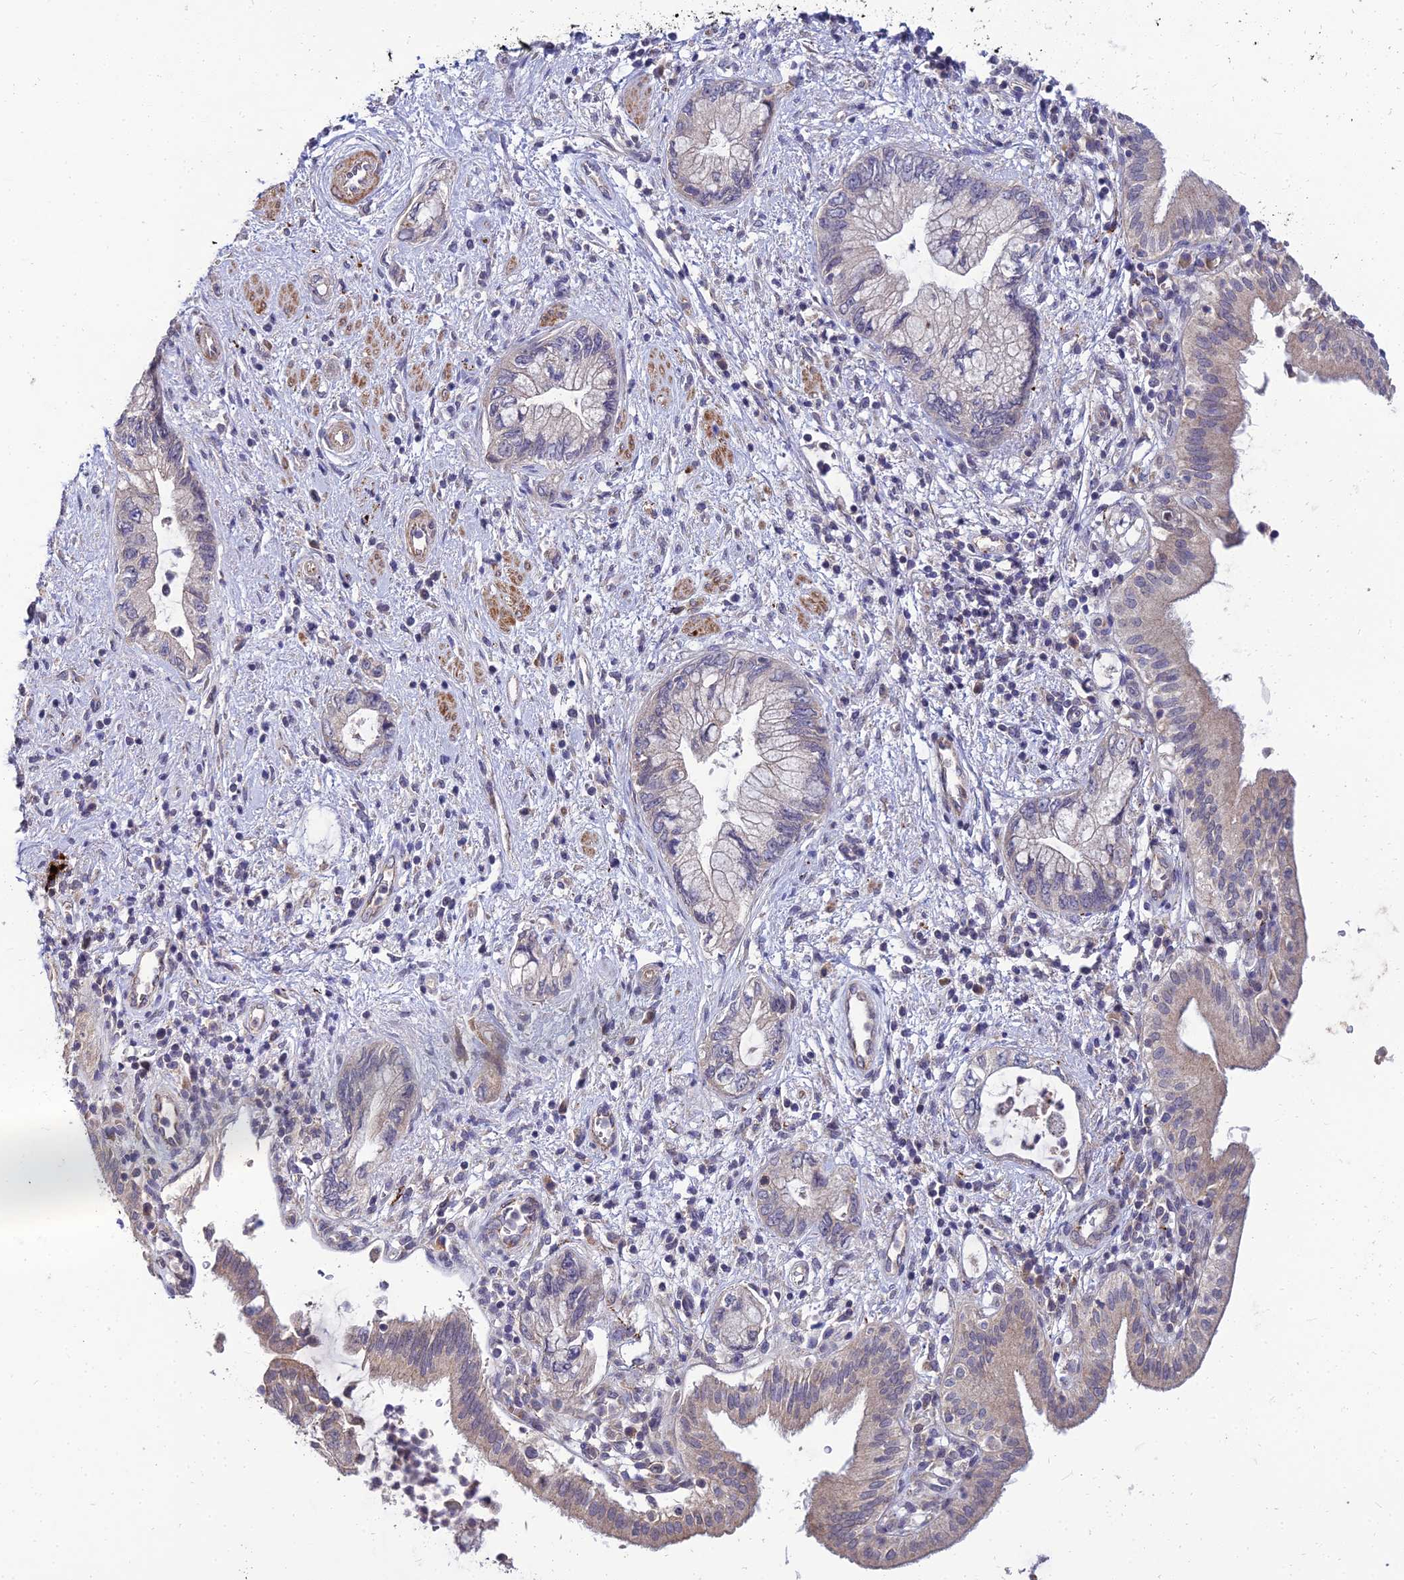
{"staining": {"intensity": "negative", "quantity": "none", "location": "none"}, "tissue": "pancreatic cancer", "cell_type": "Tumor cells", "image_type": "cancer", "snomed": [{"axis": "morphology", "description": "Adenocarcinoma, NOS"}, {"axis": "topography", "description": "Pancreas"}], "caption": "Adenocarcinoma (pancreatic) stained for a protein using immunohistochemistry (IHC) exhibits no positivity tumor cells.", "gene": "NPY", "patient": {"sex": "female", "age": 73}}